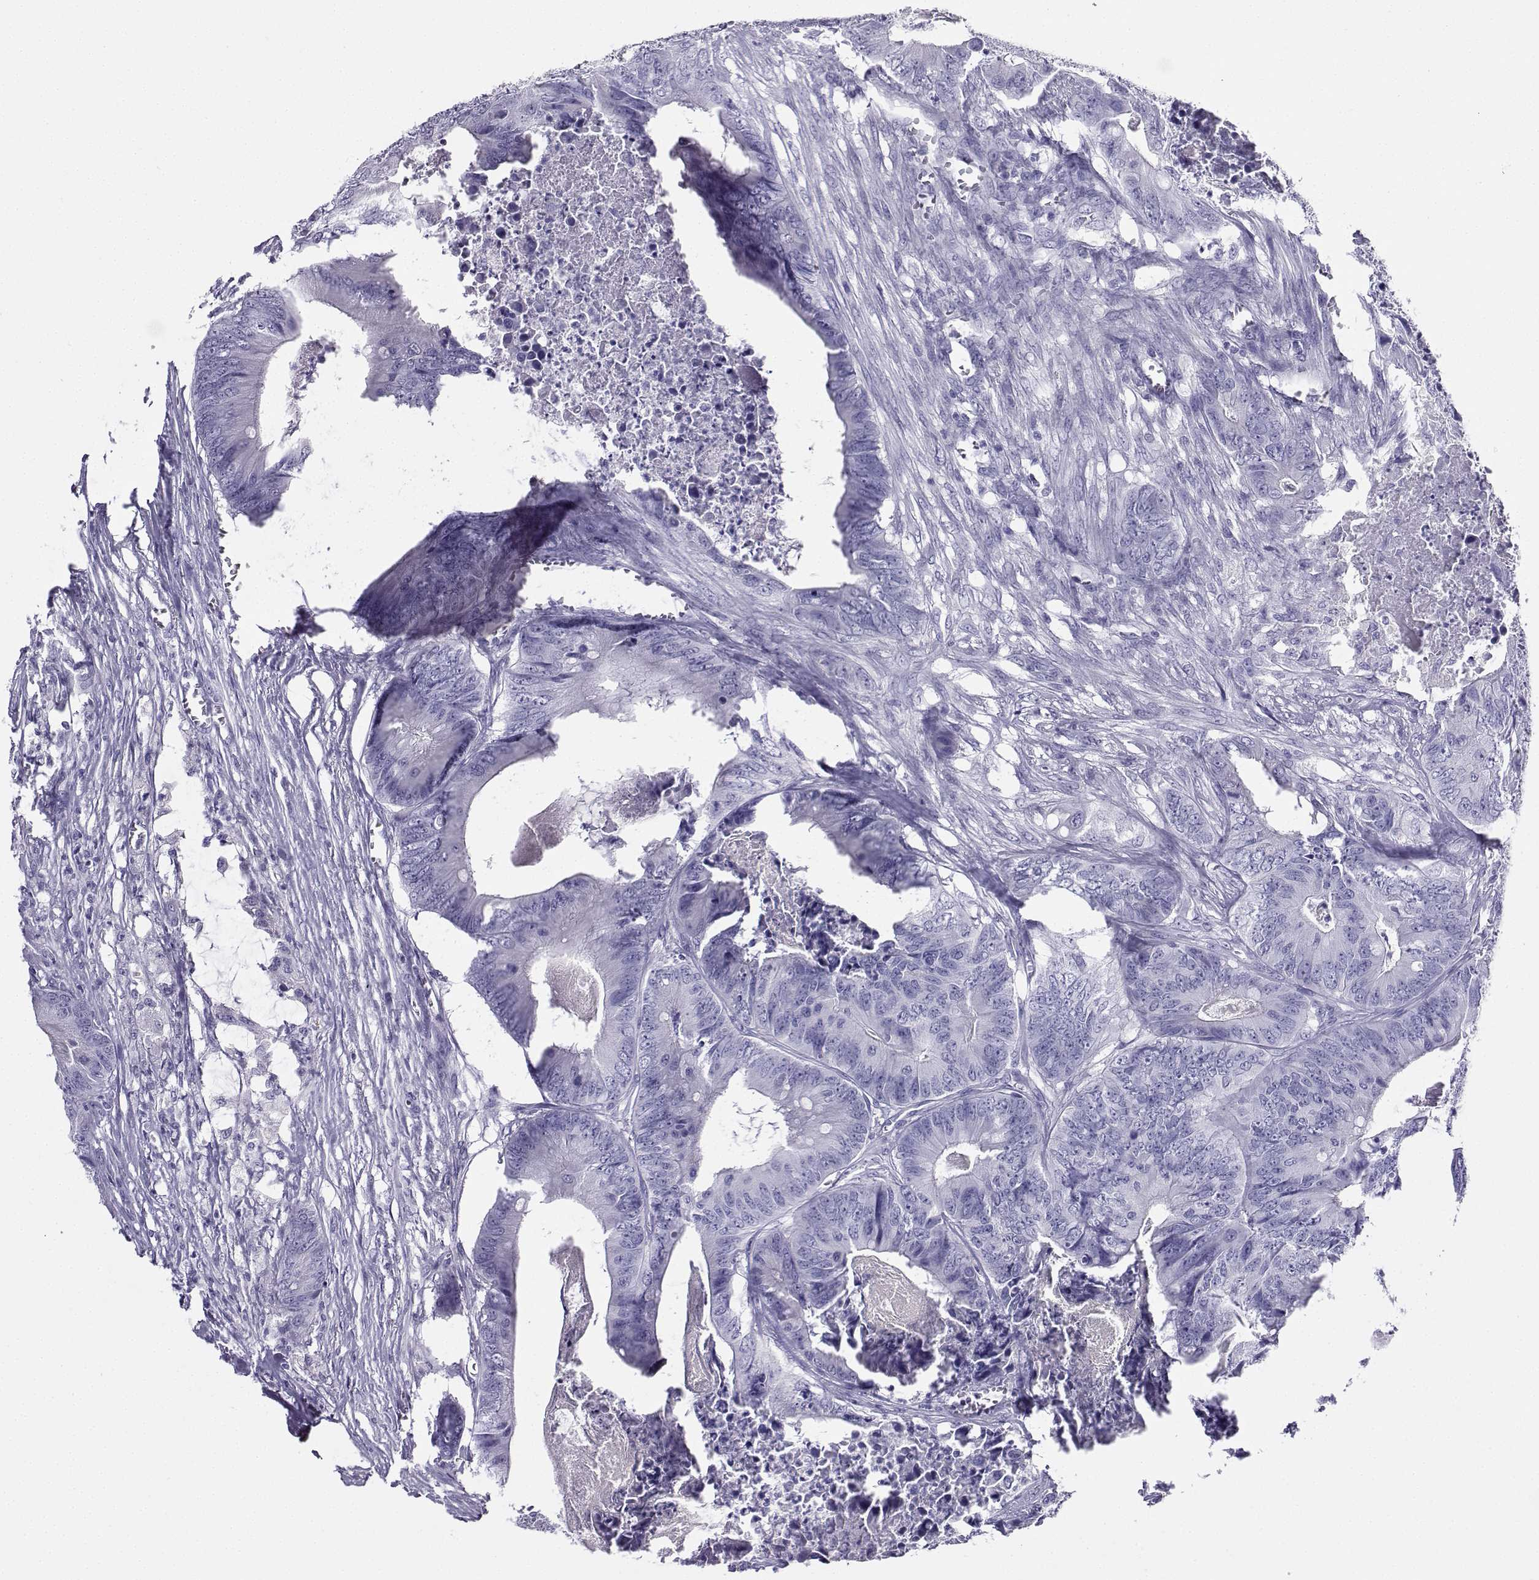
{"staining": {"intensity": "negative", "quantity": "none", "location": "none"}, "tissue": "colorectal cancer", "cell_type": "Tumor cells", "image_type": "cancer", "snomed": [{"axis": "morphology", "description": "Adenocarcinoma, NOS"}, {"axis": "topography", "description": "Colon"}], "caption": "This photomicrograph is of colorectal cancer stained with immunohistochemistry (IHC) to label a protein in brown with the nuclei are counter-stained blue. There is no positivity in tumor cells.", "gene": "CD109", "patient": {"sex": "male", "age": 84}}